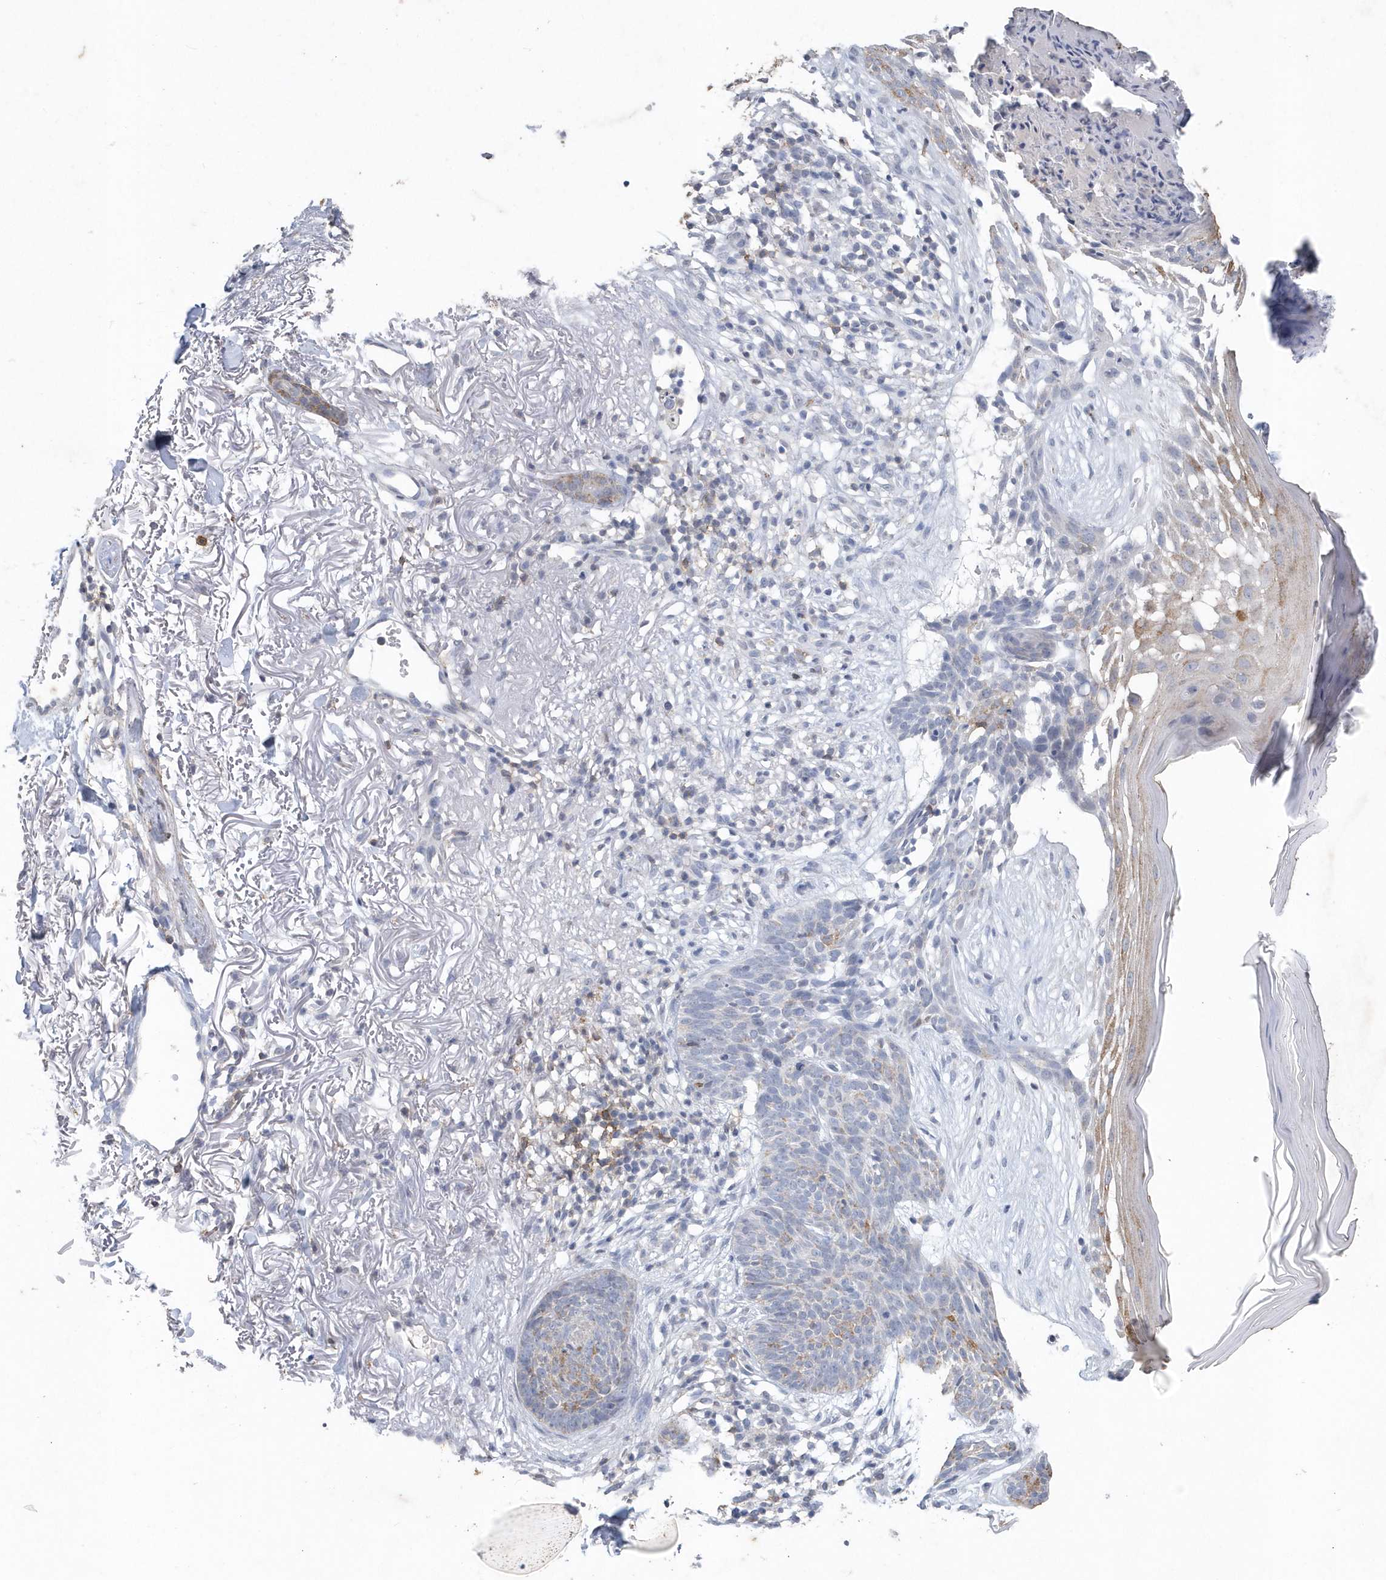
{"staining": {"intensity": "moderate", "quantity": "<25%", "location": "cytoplasmic/membranous"}, "tissue": "skin cancer", "cell_type": "Tumor cells", "image_type": "cancer", "snomed": [{"axis": "morphology", "description": "Normal tissue, NOS"}, {"axis": "morphology", "description": "Basal cell carcinoma"}, {"axis": "topography", "description": "Skin"}], "caption": "A brown stain shows moderate cytoplasmic/membranous staining of a protein in human skin basal cell carcinoma tumor cells. (DAB (3,3'-diaminobenzidine) = brown stain, brightfield microscopy at high magnification).", "gene": "PDCD1", "patient": {"sex": "female", "age": 70}}